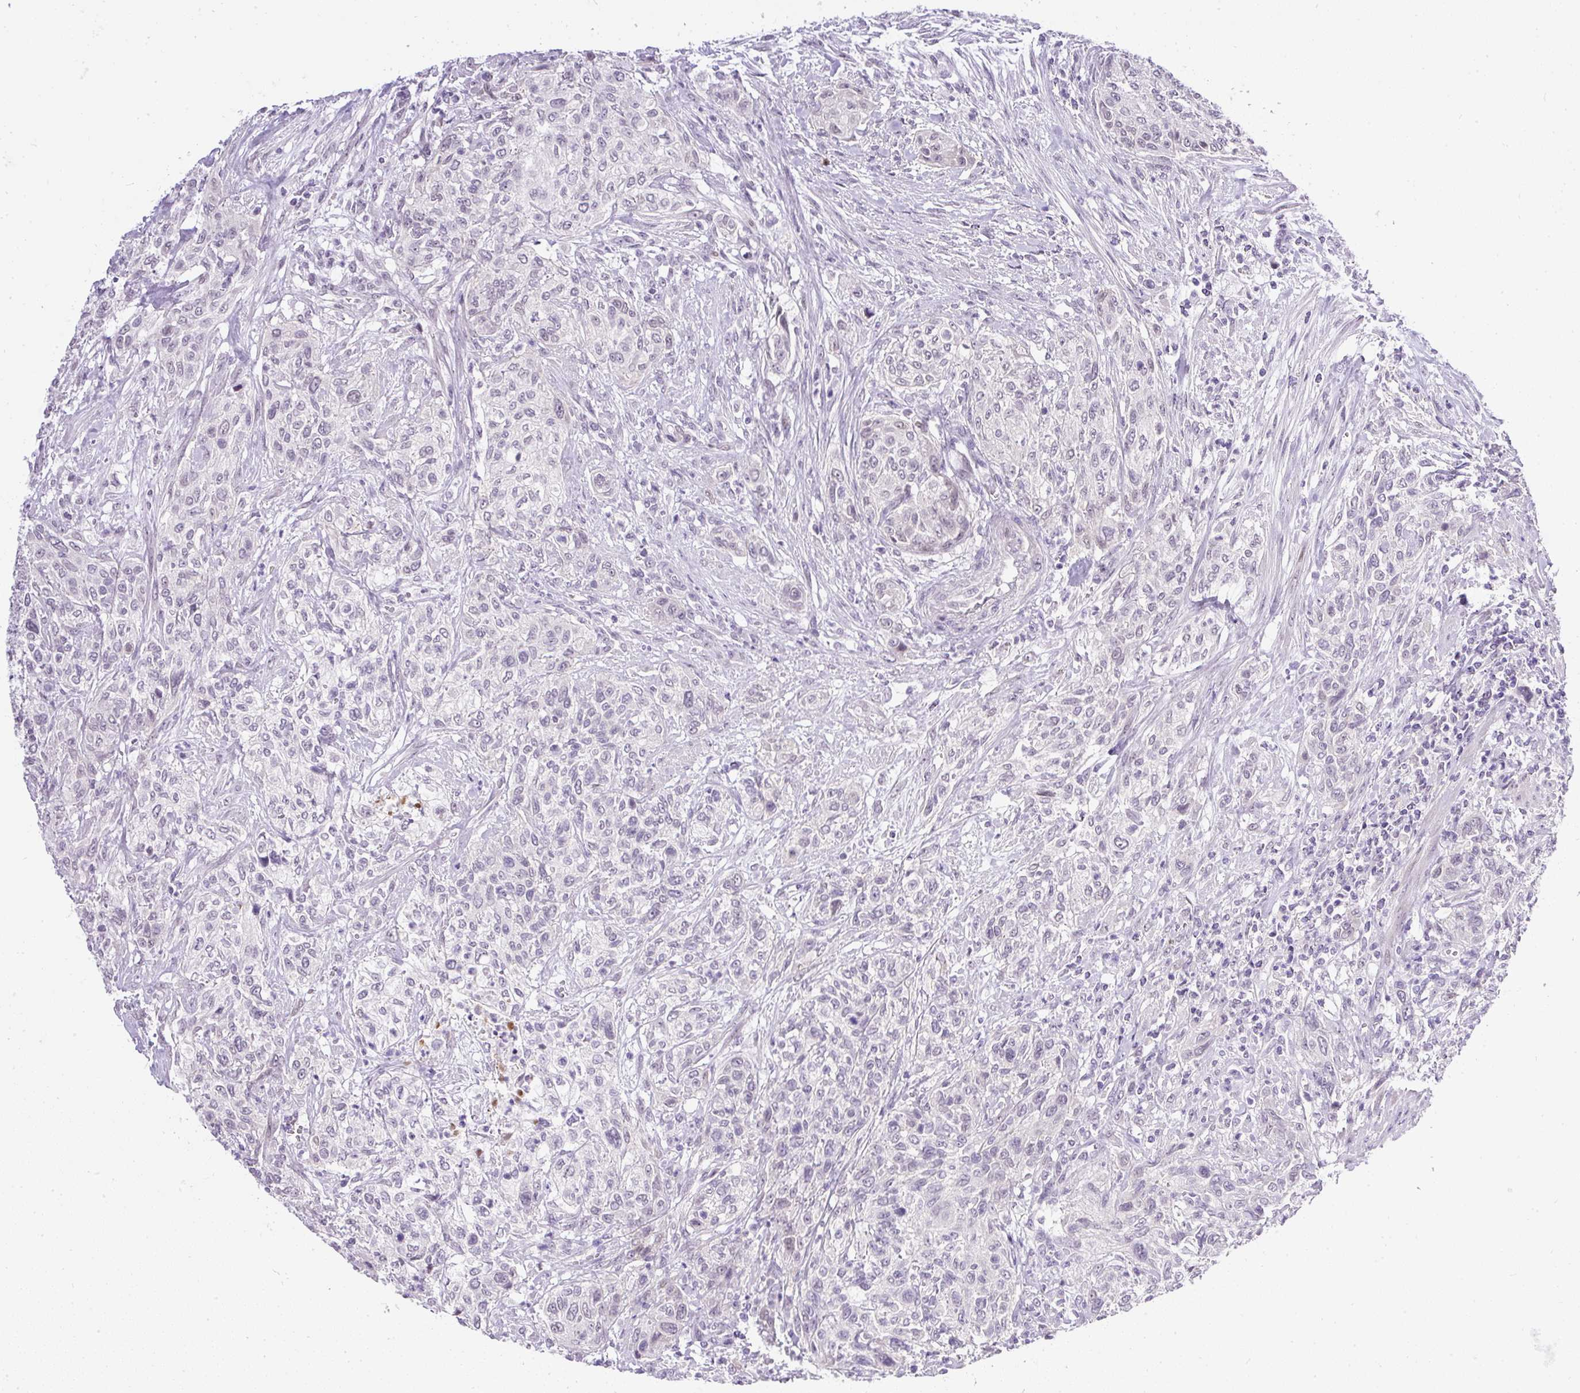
{"staining": {"intensity": "negative", "quantity": "none", "location": "none"}, "tissue": "urothelial cancer", "cell_type": "Tumor cells", "image_type": "cancer", "snomed": [{"axis": "morphology", "description": "Normal tissue, NOS"}, {"axis": "morphology", "description": "Urothelial carcinoma, NOS"}, {"axis": "topography", "description": "Urinary bladder"}, {"axis": "topography", "description": "Peripheral nerve tissue"}], "caption": "Tumor cells show no significant protein expression in urothelial cancer.", "gene": "WNT10B", "patient": {"sex": "male", "age": 35}}